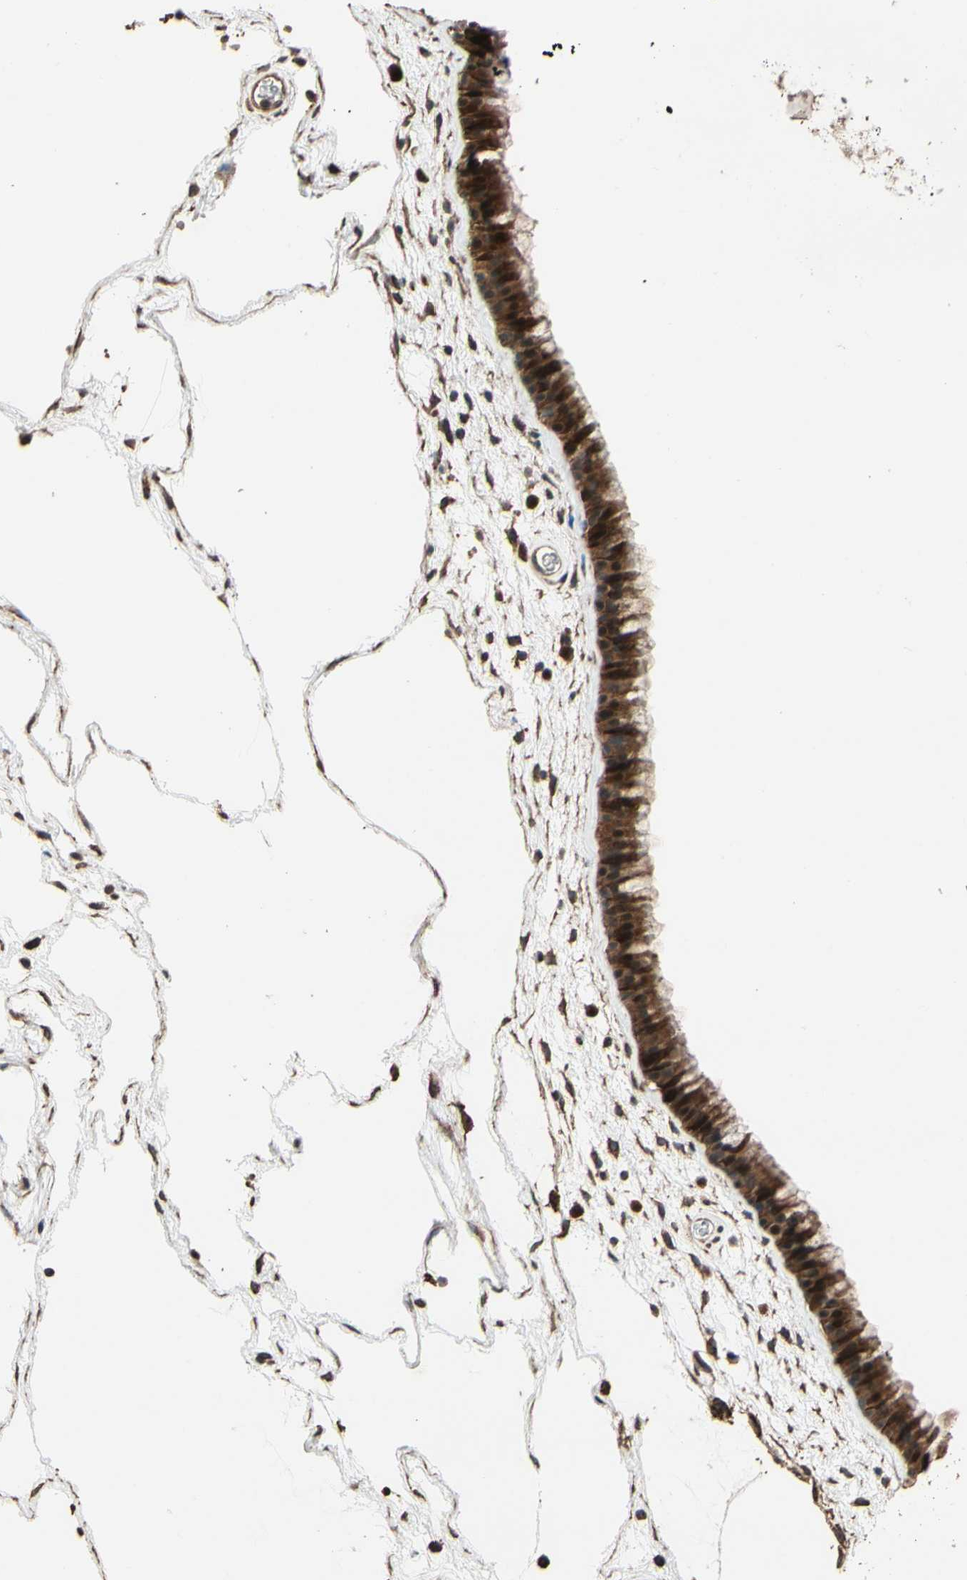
{"staining": {"intensity": "moderate", "quantity": ">75%", "location": "cytoplasmic/membranous"}, "tissue": "nasopharynx", "cell_type": "Respiratory epithelial cells", "image_type": "normal", "snomed": [{"axis": "morphology", "description": "Normal tissue, NOS"}, {"axis": "morphology", "description": "Inflammation, NOS"}, {"axis": "topography", "description": "Nasopharynx"}], "caption": "This histopathology image exhibits immunohistochemistry staining of benign nasopharynx, with medium moderate cytoplasmic/membranous staining in about >75% of respiratory epithelial cells.", "gene": "CSF1R", "patient": {"sex": "male", "age": 48}}